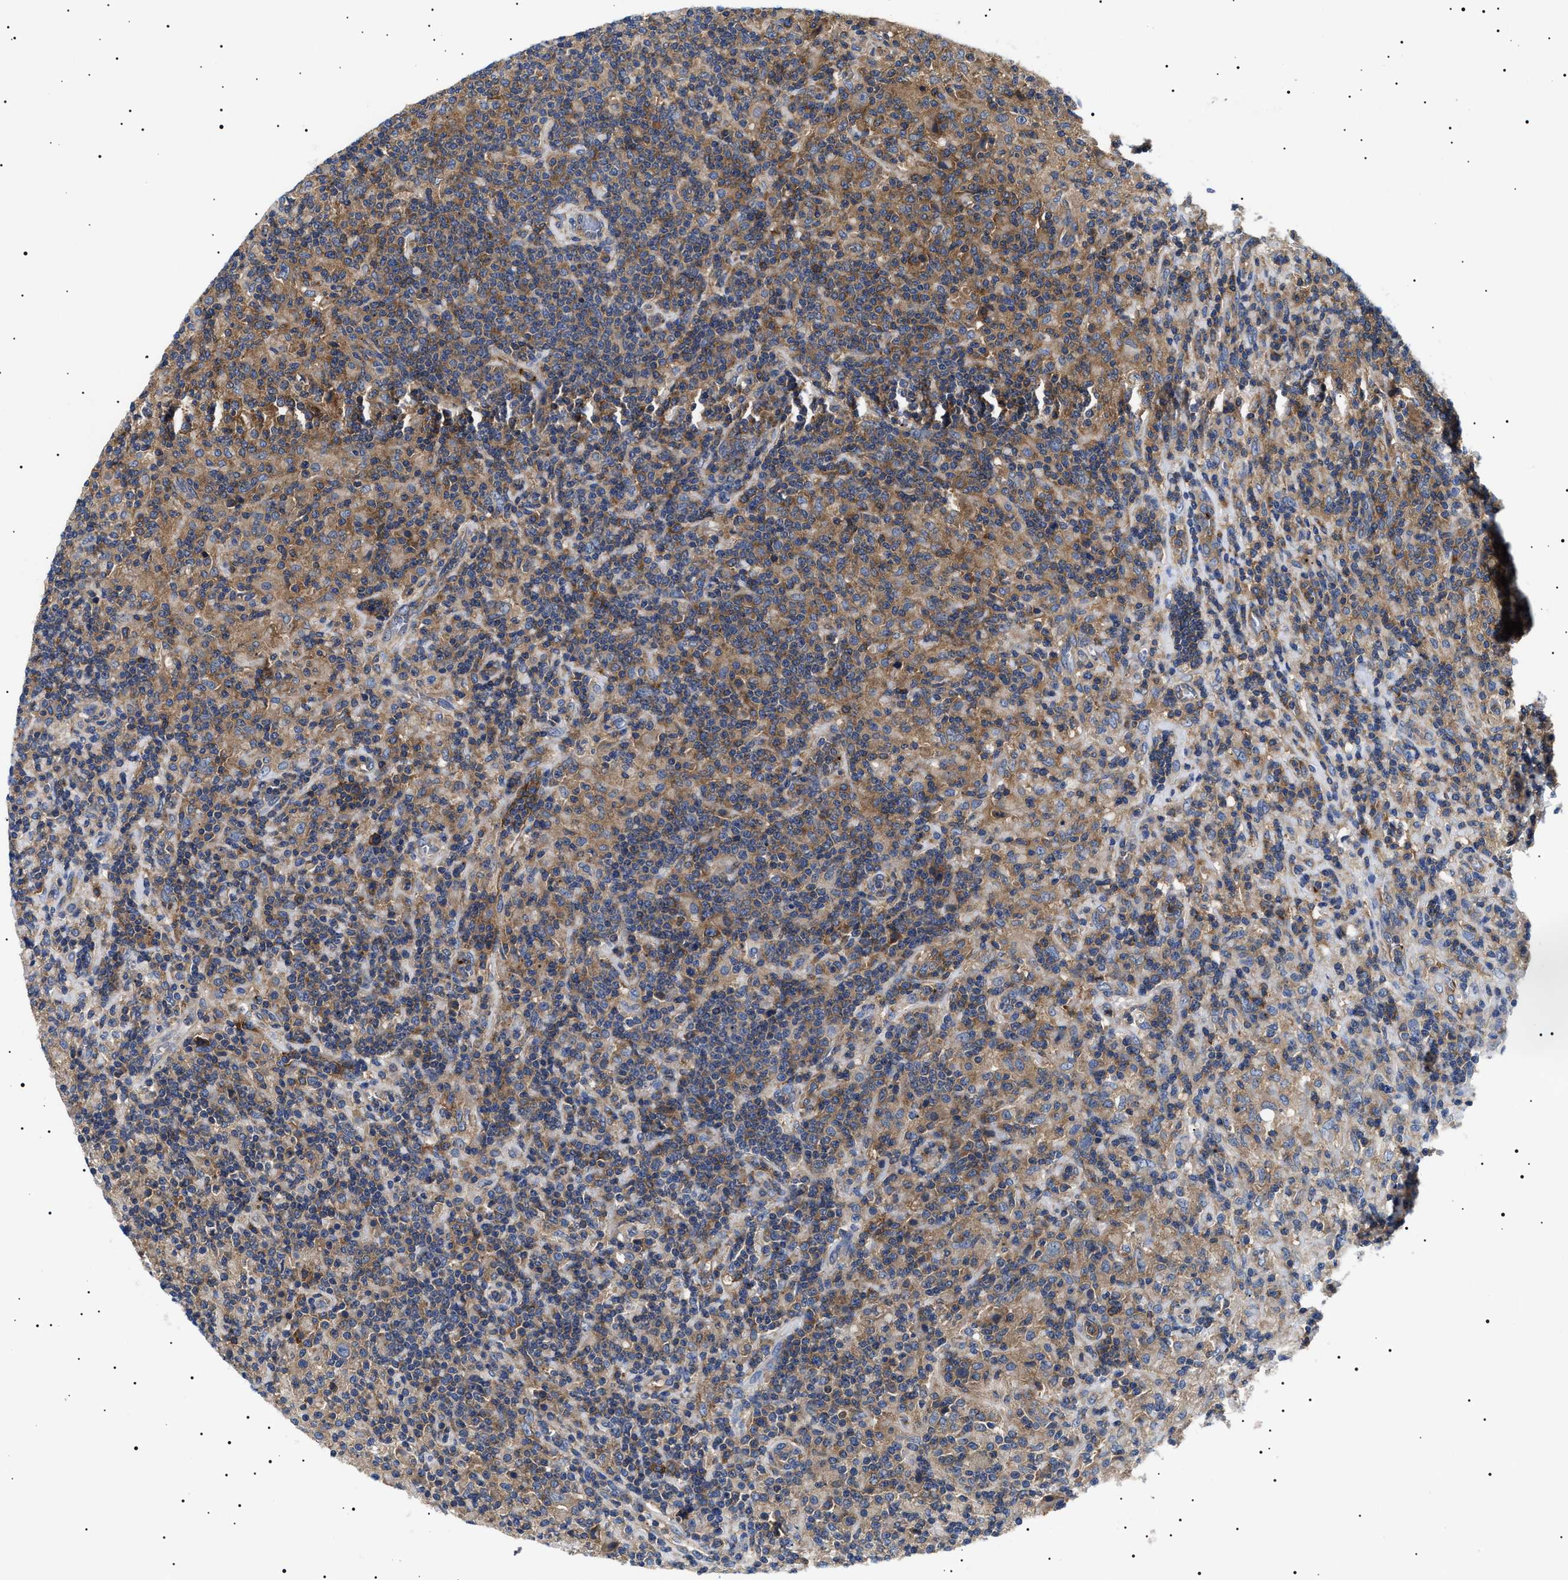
{"staining": {"intensity": "weak", "quantity": ">75%", "location": "cytoplasmic/membranous"}, "tissue": "lymphoma", "cell_type": "Tumor cells", "image_type": "cancer", "snomed": [{"axis": "morphology", "description": "Hodgkin's disease, NOS"}, {"axis": "topography", "description": "Lymph node"}], "caption": "Immunohistochemical staining of human Hodgkin's disease displays low levels of weak cytoplasmic/membranous protein expression in about >75% of tumor cells.", "gene": "TPP2", "patient": {"sex": "male", "age": 70}}